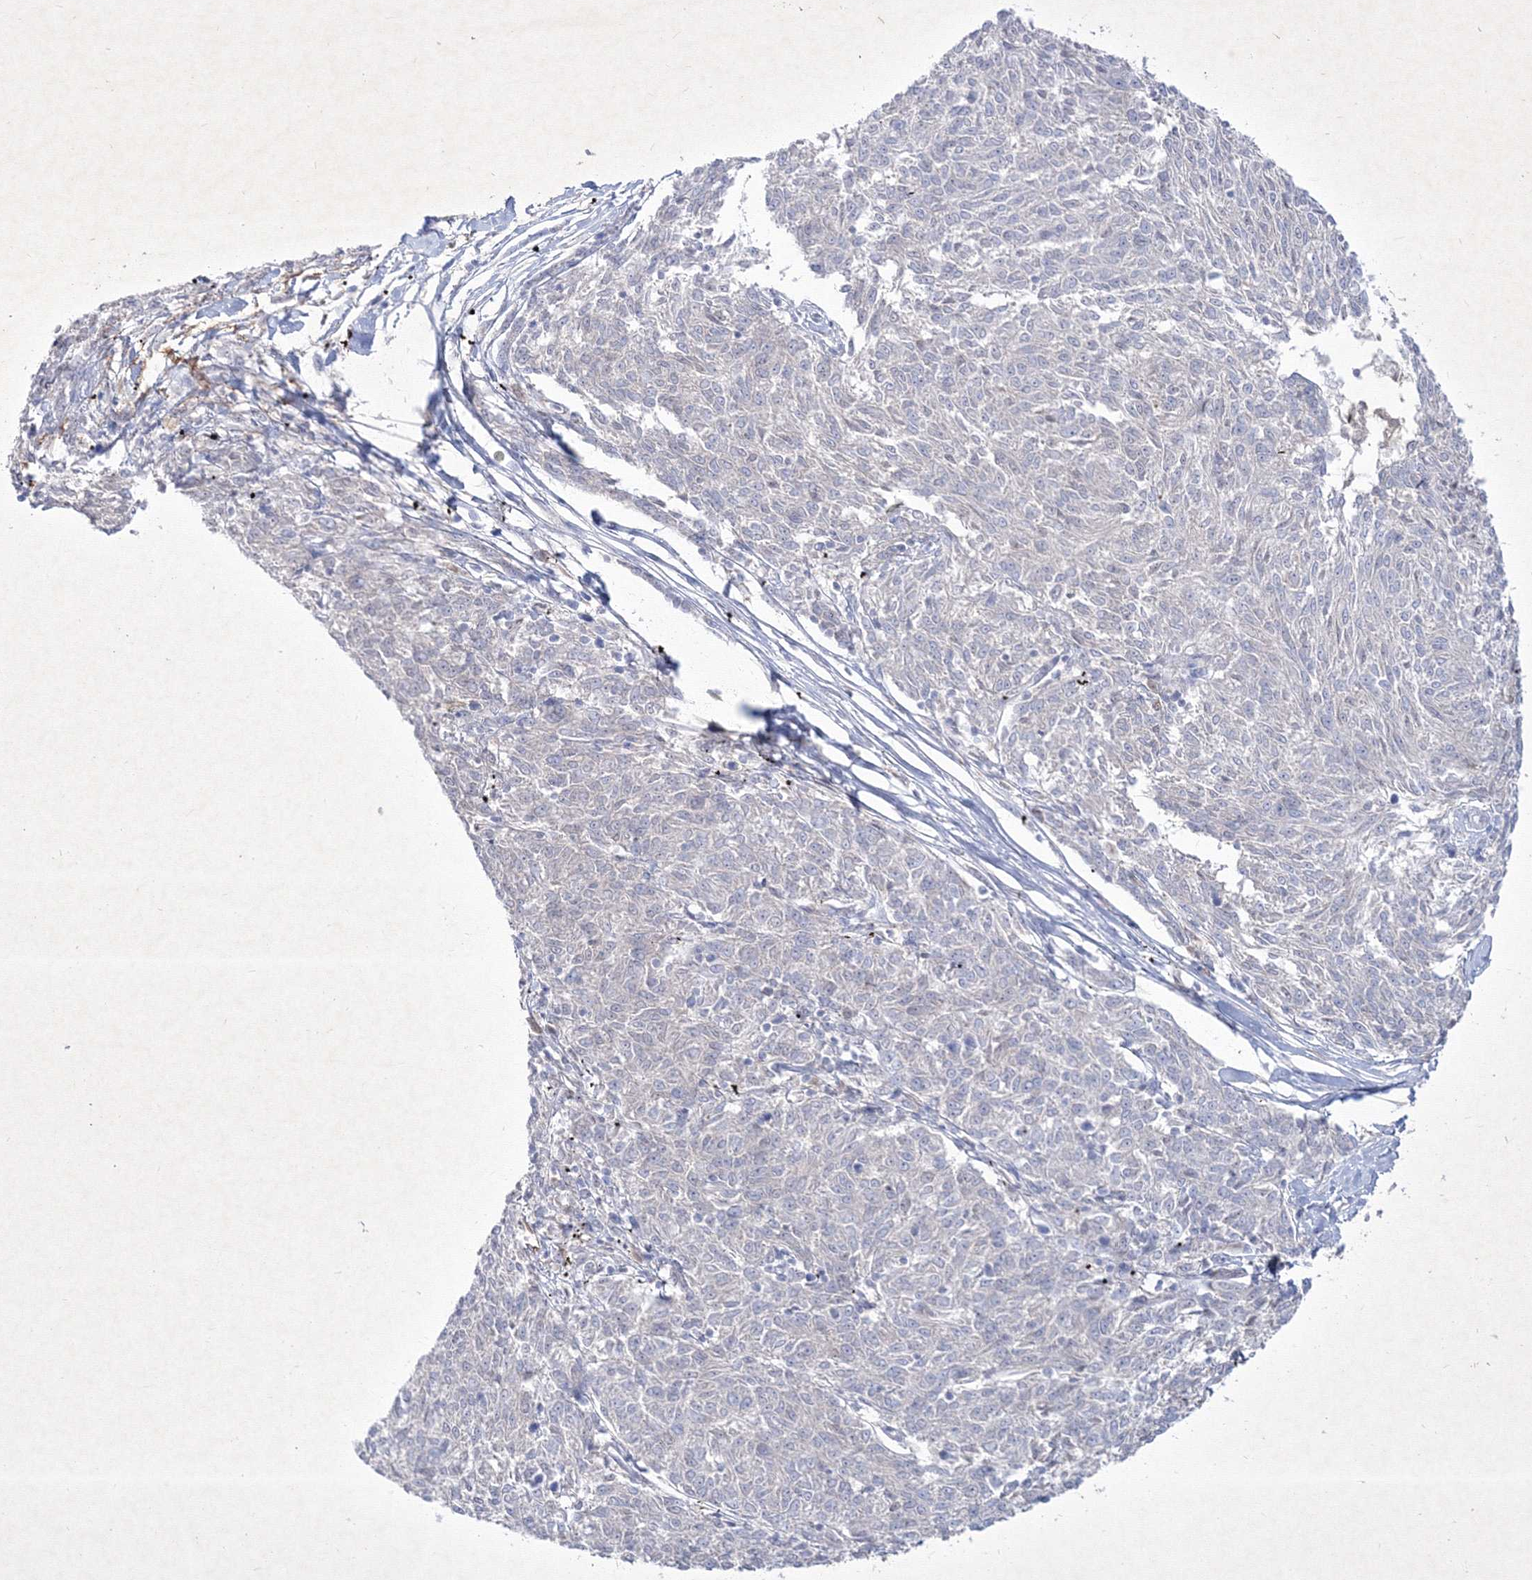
{"staining": {"intensity": "negative", "quantity": "none", "location": "none"}, "tissue": "melanoma", "cell_type": "Tumor cells", "image_type": "cancer", "snomed": [{"axis": "morphology", "description": "Malignant melanoma, NOS"}, {"axis": "topography", "description": "Skin"}], "caption": "IHC of malignant melanoma shows no expression in tumor cells.", "gene": "TMEM139", "patient": {"sex": "female", "age": 72}}